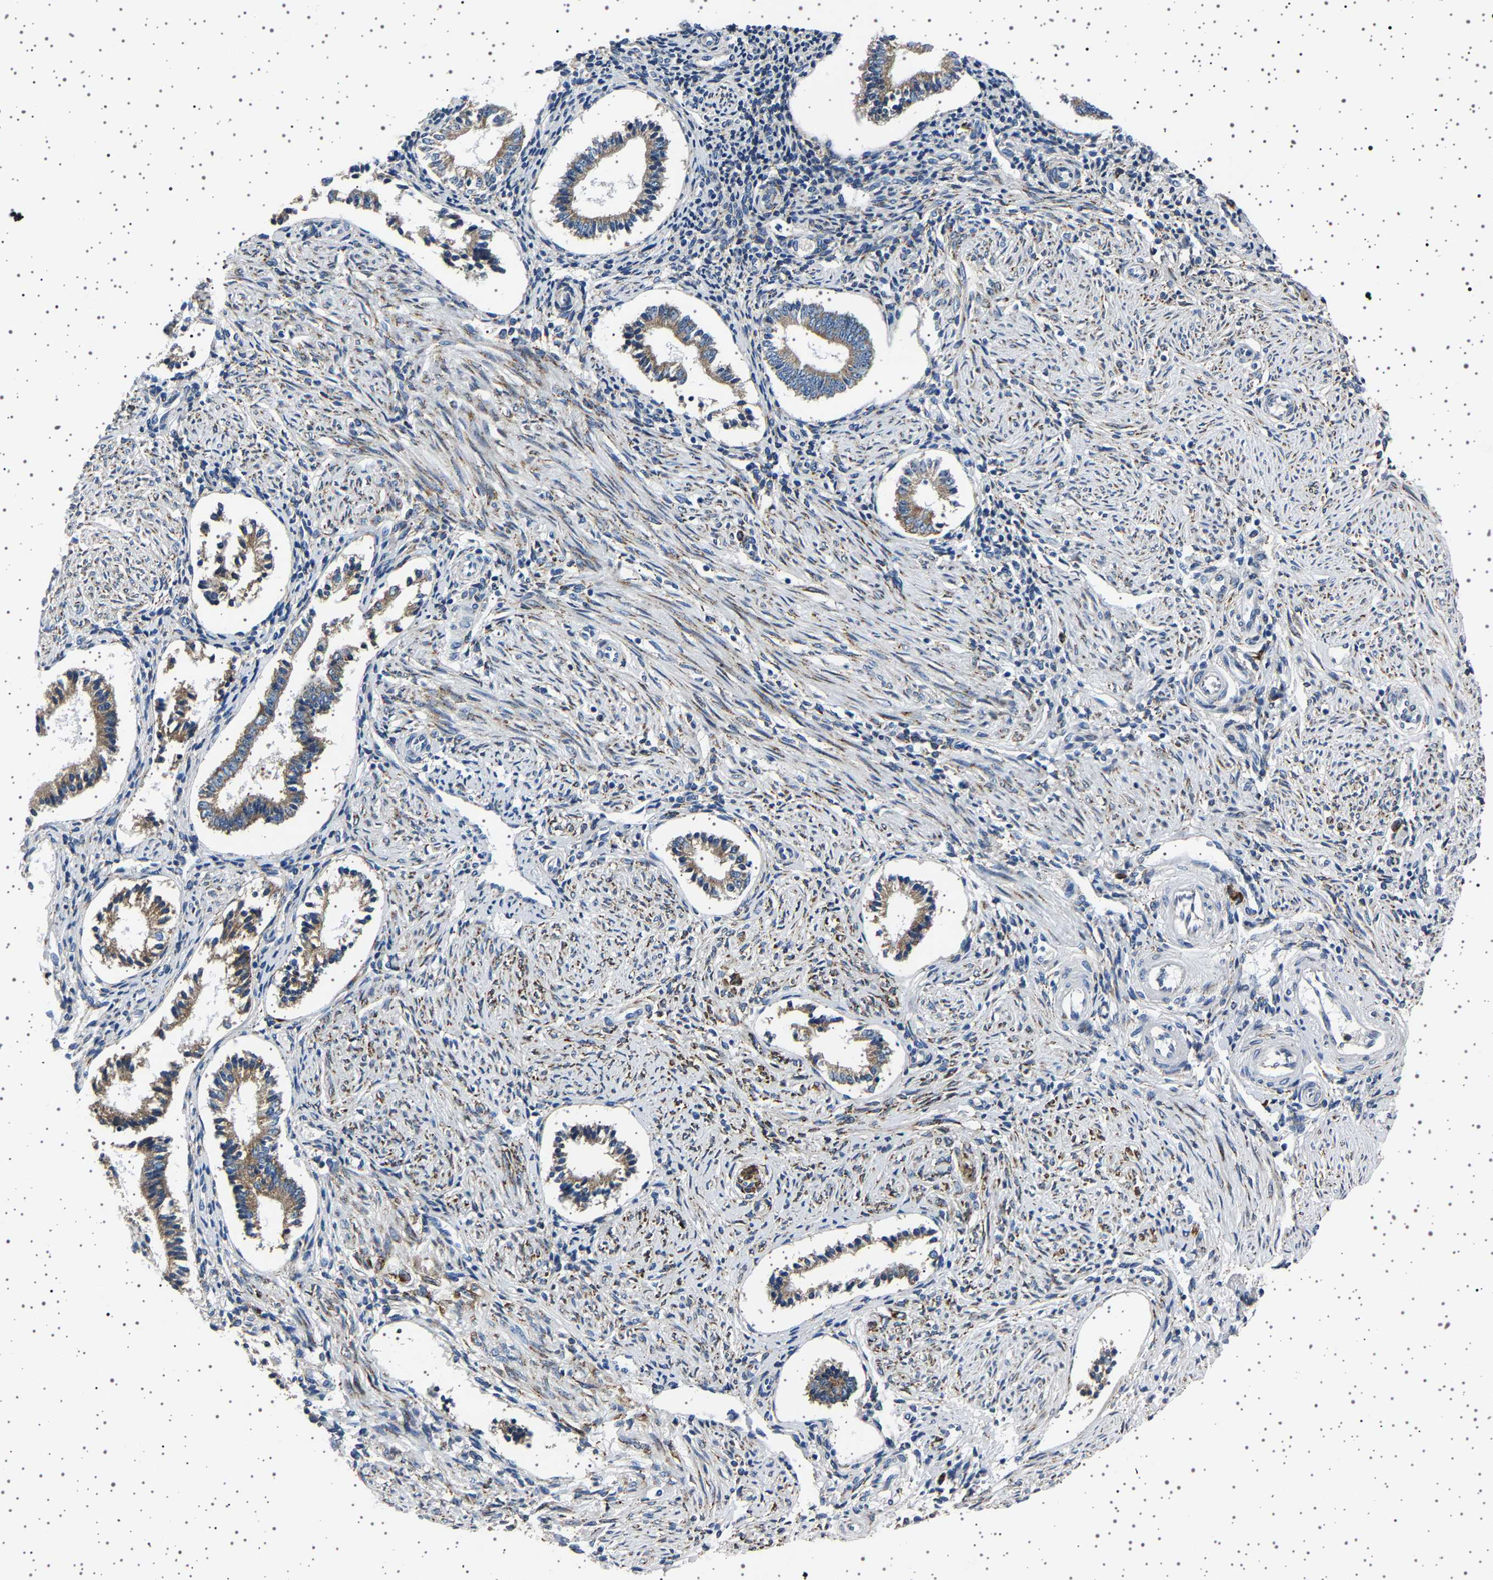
{"staining": {"intensity": "weak", "quantity": "<25%", "location": "cytoplasmic/membranous"}, "tissue": "endometrium", "cell_type": "Cells in endometrial stroma", "image_type": "normal", "snomed": [{"axis": "morphology", "description": "Normal tissue, NOS"}, {"axis": "topography", "description": "Endometrium"}], "caption": "The image demonstrates no staining of cells in endometrial stroma in benign endometrium. The staining was performed using DAB (3,3'-diaminobenzidine) to visualize the protein expression in brown, while the nuclei were stained in blue with hematoxylin (Magnification: 20x).", "gene": "FTCD", "patient": {"sex": "female", "age": 42}}